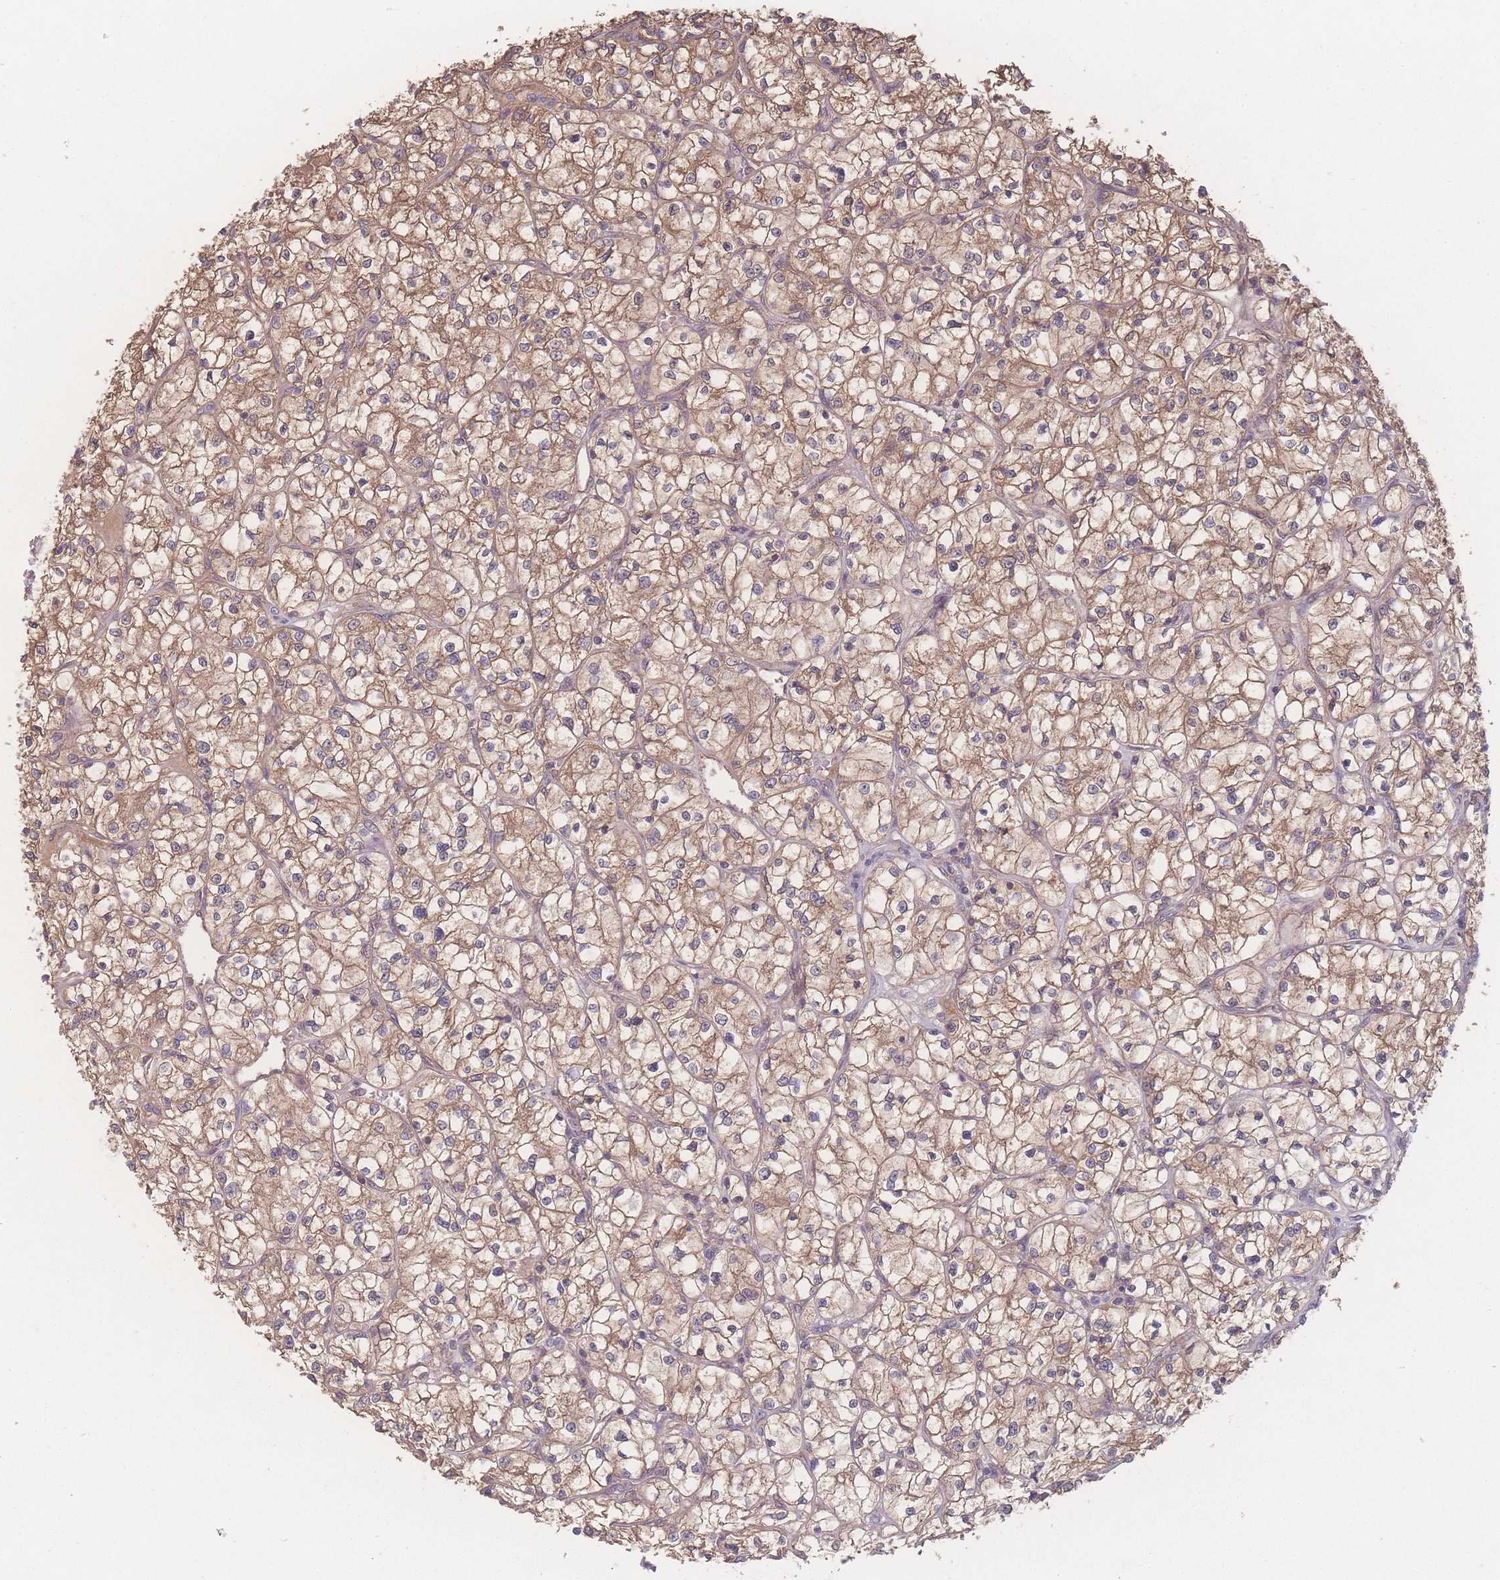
{"staining": {"intensity": "moderate", "quantity": ">75%", "location": "cytoplasmic/membranous"}, "tissue": "renal cancer", "cell_type": "Tumor cells", "image_type": "cancer", "snomed": [{"axis": "morphology", "description": "Adenocarcinoma, NOS"}, {"axis": "topography", "description": "Kidney"}], "caption": "Moderate cytoplasmic/membranous positivity is identified in approximately >75% of tumor cells in renal cancer (adenocarcinoma). The staining was performed using DAB (3,3'-diaminobenzidine) to visualize the protein expression in brown, while the nuclei were stained in blue with hematoxylin (Magnification: 20x).", "gene": "GIPR", "patient": {"sex": "female", "age": 64}}